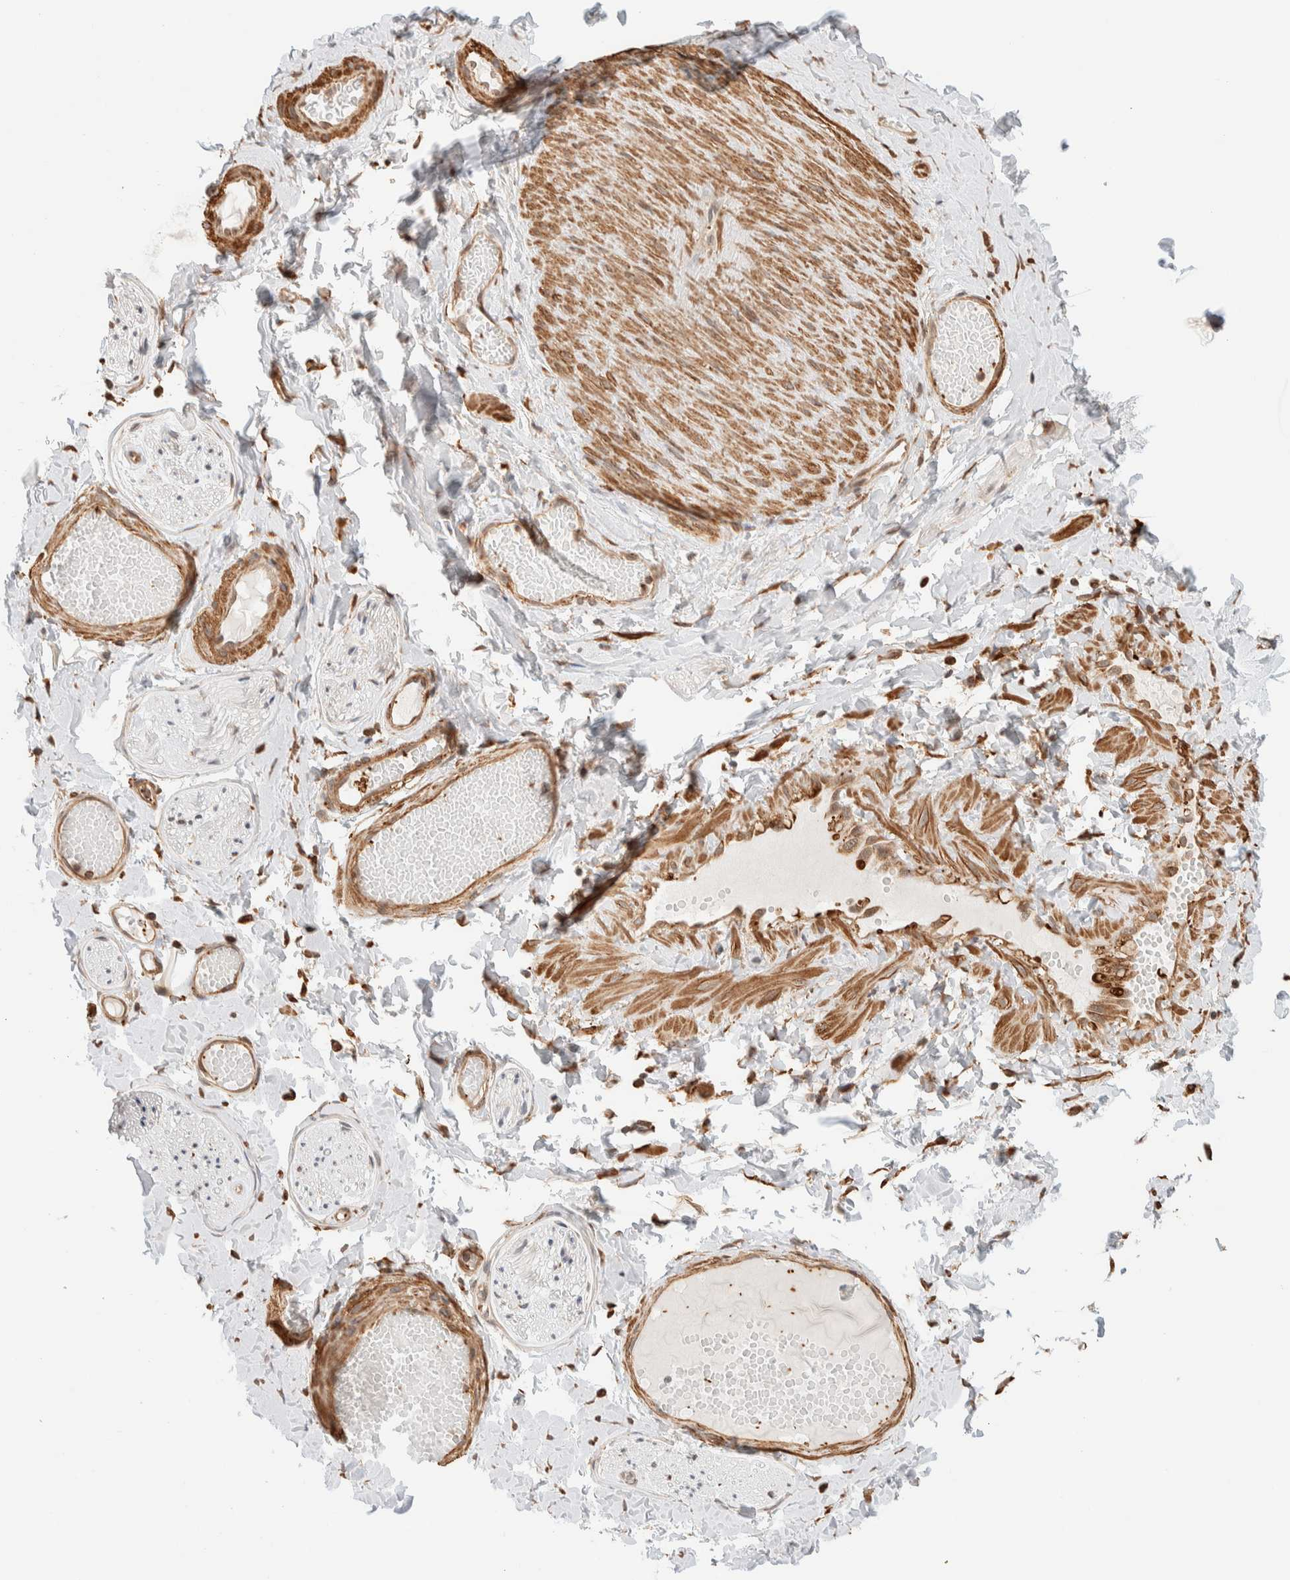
{"staining": {"intensity": "moderate", "quantity": "25%-75%", "location": "cytoplasmic/membranous,nuclear"}, "tissue": "adipose tissue", "cell_type": "Adipocytes", "image_type": "normal", "snomed": [{"axis": "morphology", "description": "Normal tissue, NOS"}, {"axis": "topography", "description": "Adipose tissue"}, {"axis": "topography", "description": "Vascular tissue"}, {"axis": "topography", "description": "Peripheral nerve tissue"}], "caption": "A micrograph of adipose tissue stained for a protein demonstrates moderate cytoplasmic/membranous,nuclear brown staining in adipocytes.", "gene": "INTS1", "patient": {"sex": "male", "age": 25}}